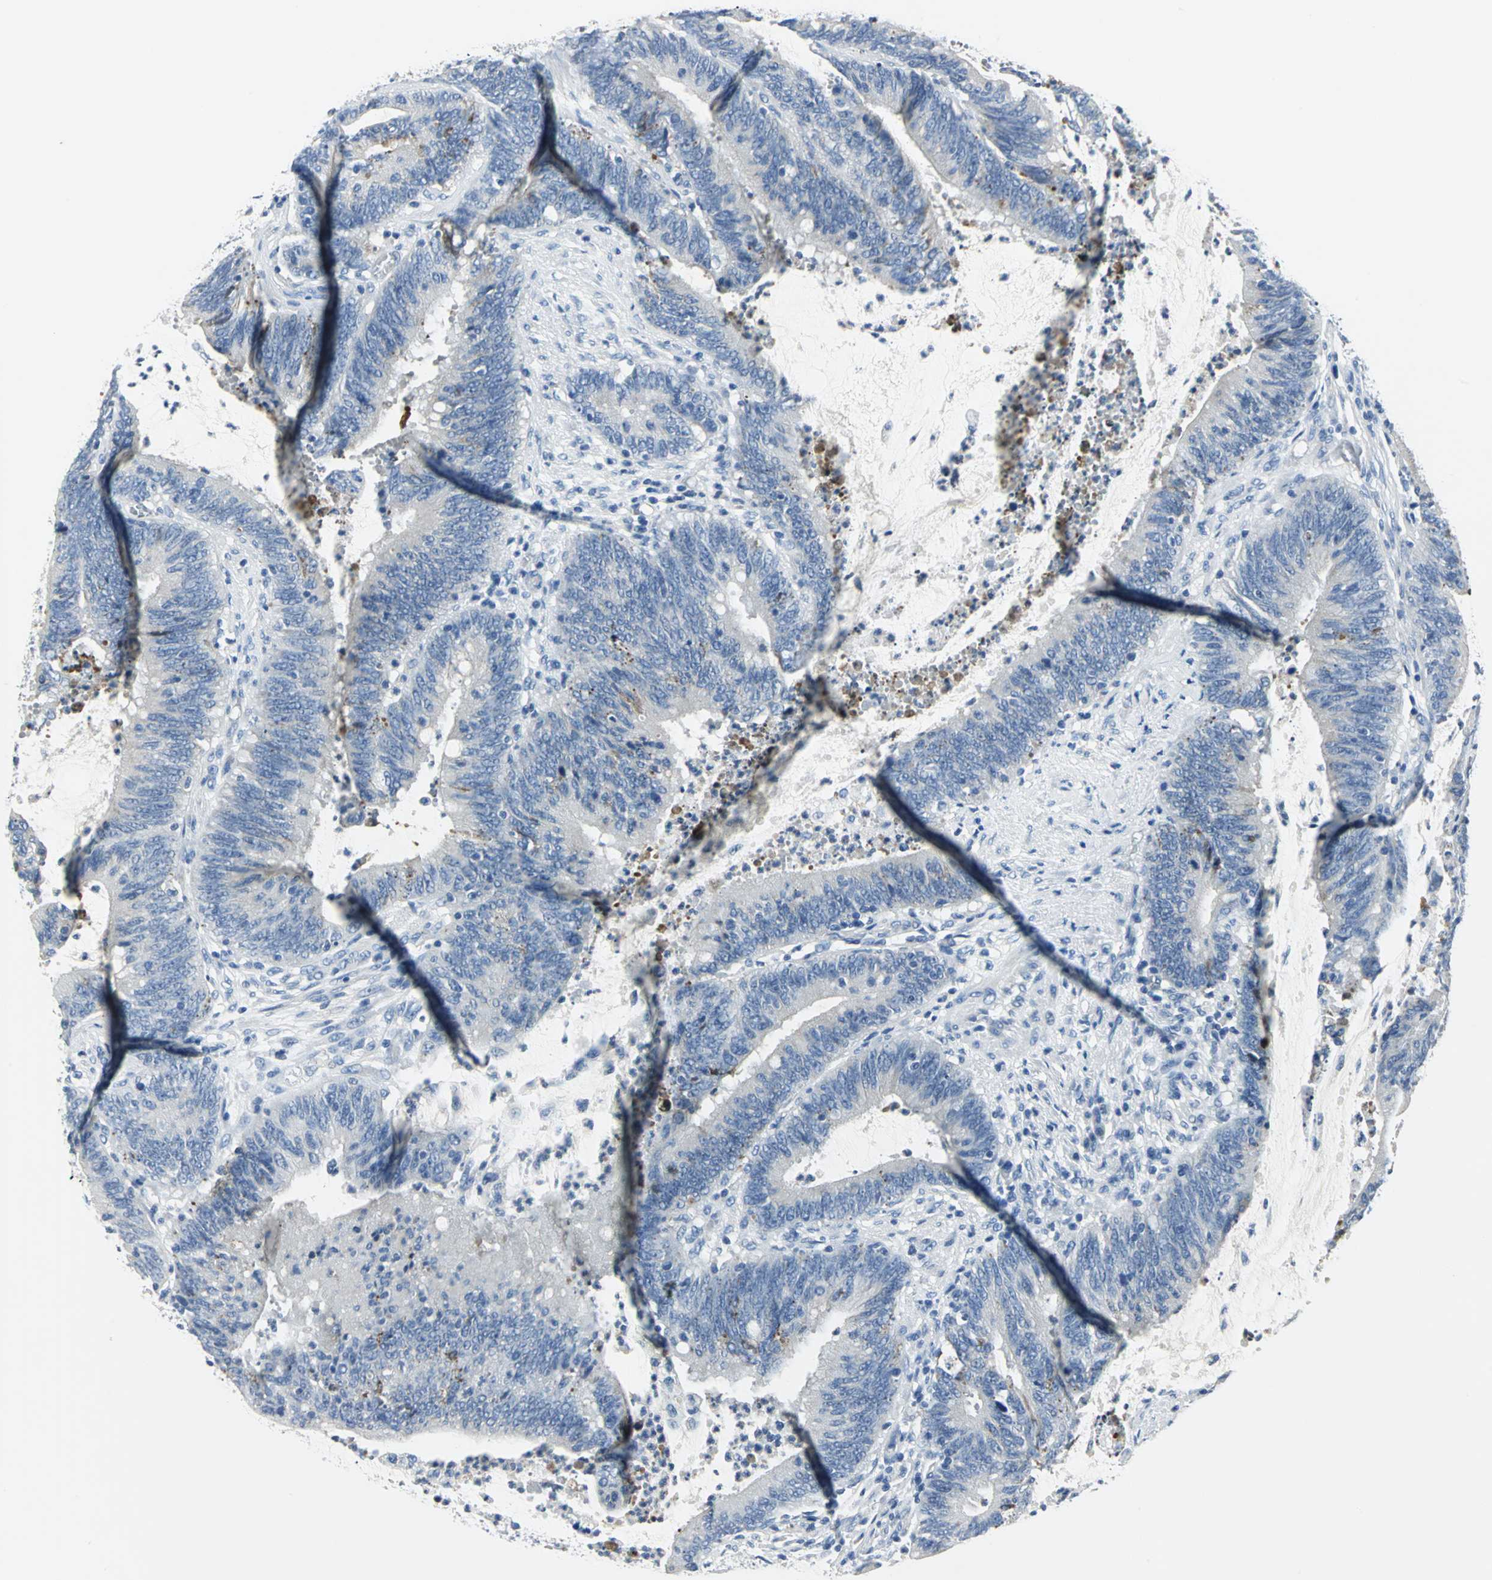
{"staining": {"intensity": "negative", "quantity": "none", "location": "none"}, "tissue": "colorectal cancer", "cell_type": "Tumor cells", "image_type": "cancer", "snomed": [{"axis": "morphology", "description": "Adenocarcinoma, NOS"}, {"axis": "topography", "description": "Rectum"}], "caption": "The photomicrograph shows no significant expression in tumor cells of colorectal adenocarcinoma.", "gene": "RIPOR1", "patient": {"sex": "female", "age": 66}}